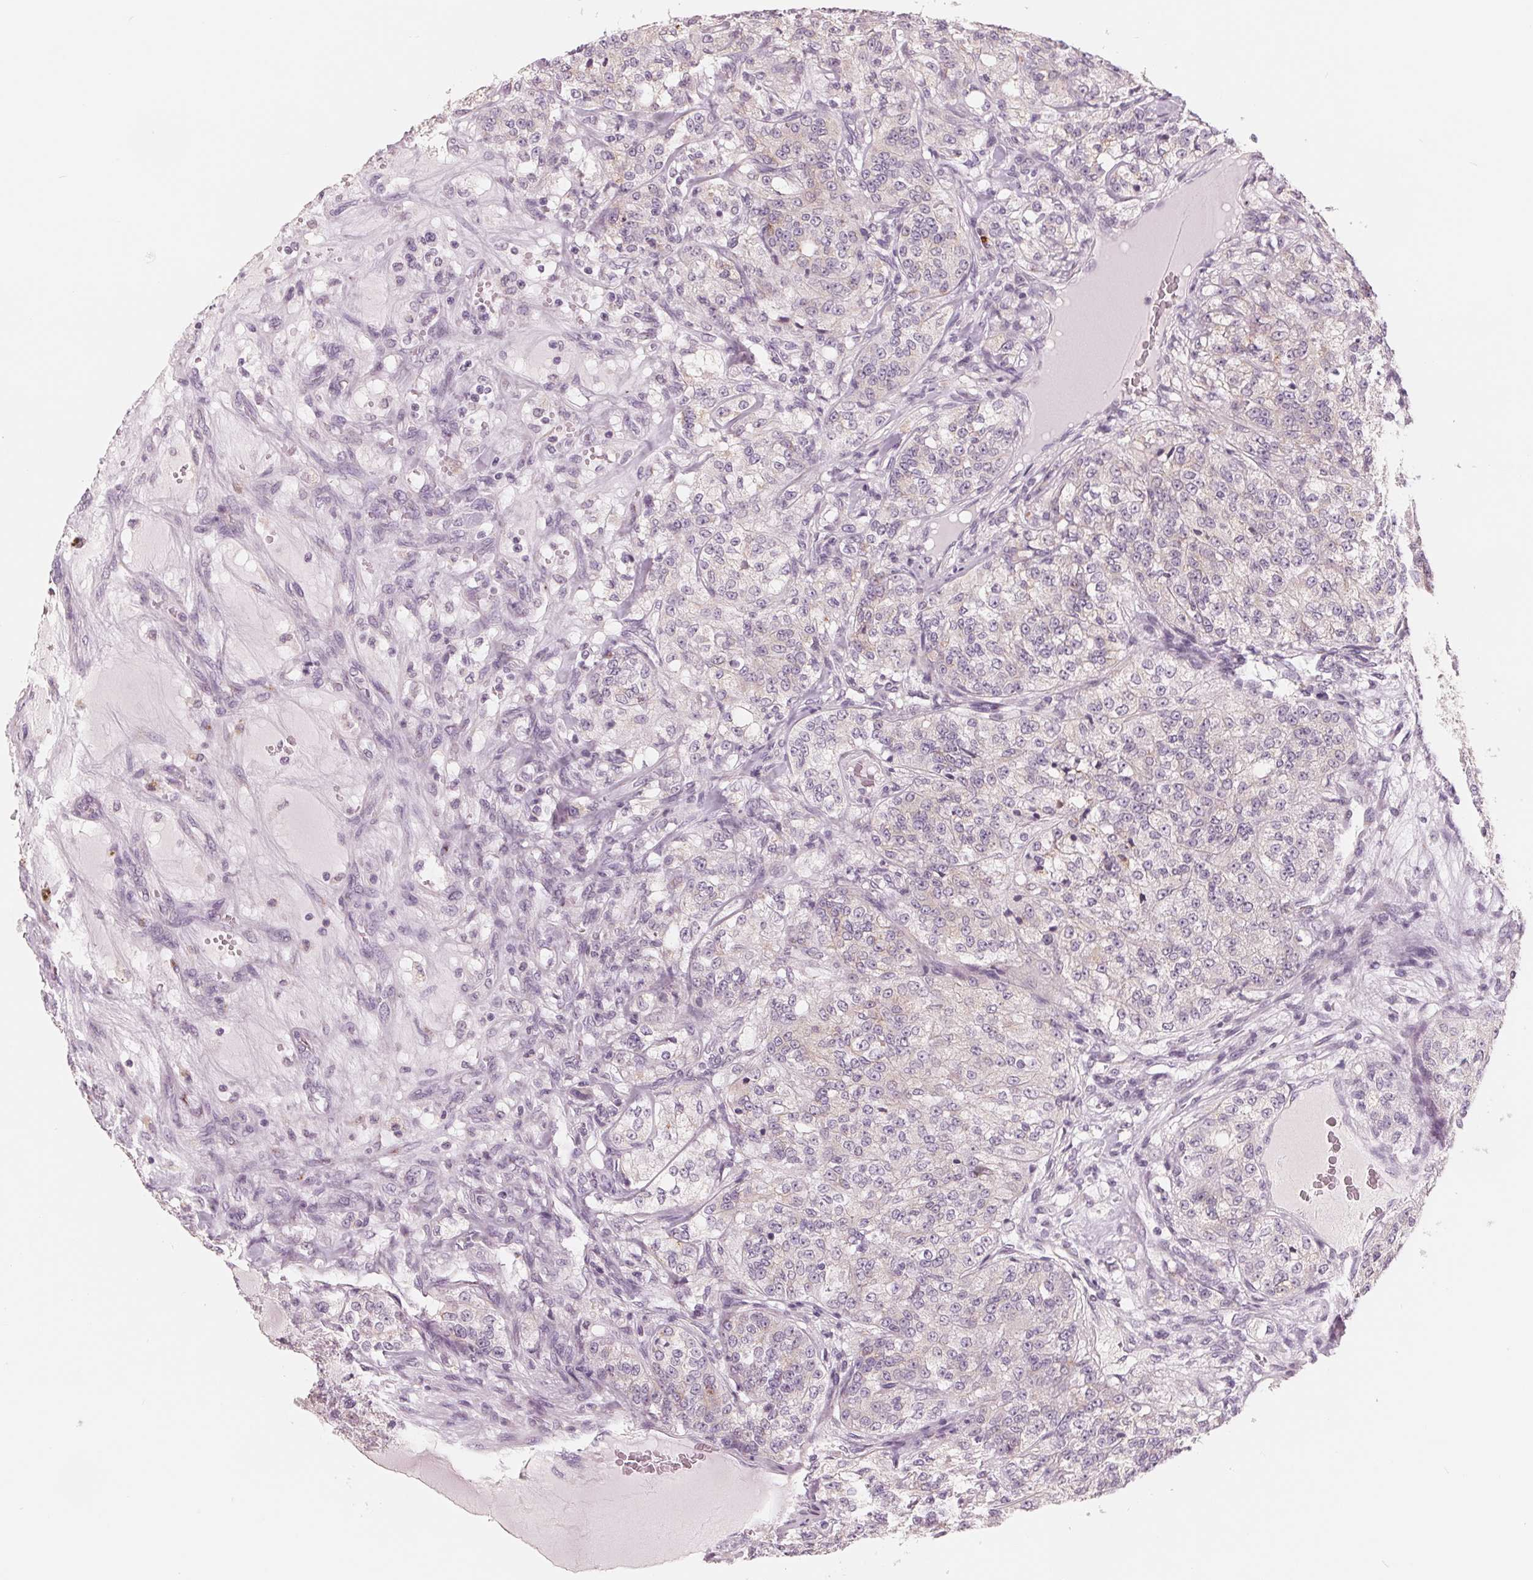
{"staining": {"intensity": "negative", "quantity": "none", "location": "none"}, "tissue": "renal cancer", "cell_type": "Tumor cells", "image_type": "cancer", "snomed": [{"axis": "morphology", "description": "Adenocarcinoma, NOS"}, {"axis": "topography", "description": "Kidney"}], "caption": "A histopathology image of human renal adenocarcinoma is negative for staining in tumor cells. (Stains: DAB IHC with hematoxylin counter stain, Microscopy: brightfield microscopy at high magnification).", "gene": "IL9R", "patient": {"sex": "female", "age": 63}}